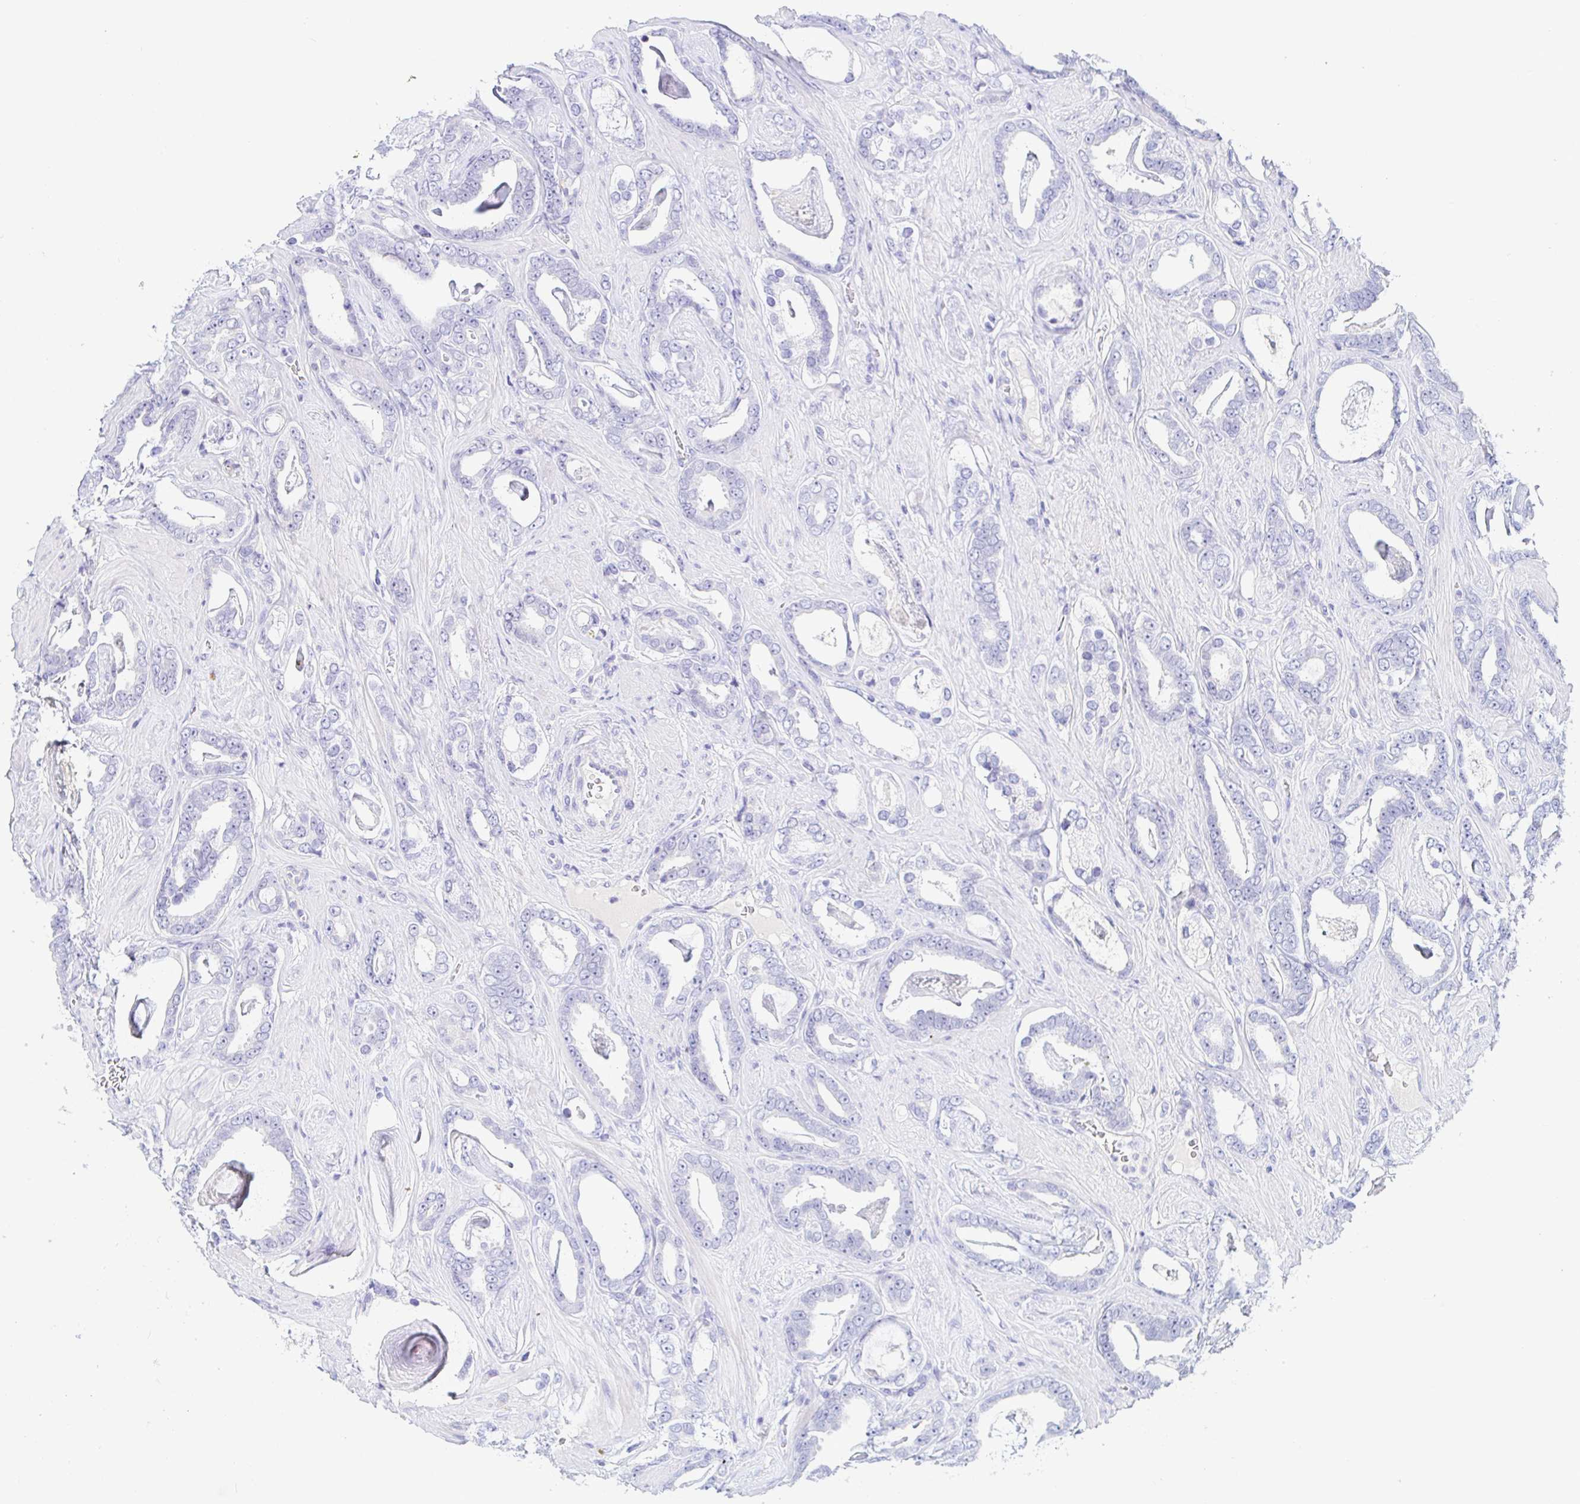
{"staining": {"intensity": "negative", "quantity": "none", "location": "none"}, "tissue": "prostate cancer", "cell_type": "Tumor cells", "image_type": "cancer", "snomed": [{"axis": "morphology", "description": "Adenocarcinoma, High grade"}, {"axis": "topography", "description": "Prostate"}], "caption": "This histopathology image is of adenocarcinoma (high-grade) (prostate) stained with immunohistochemistry (IHC) to label a protein in brown with the nuclei are counter-stained blue. There is no positivity in tumor cells. Nuclei are stained in blue.", "gene": "PINLYP", "patient": {"sex": "male", "age": 63}}